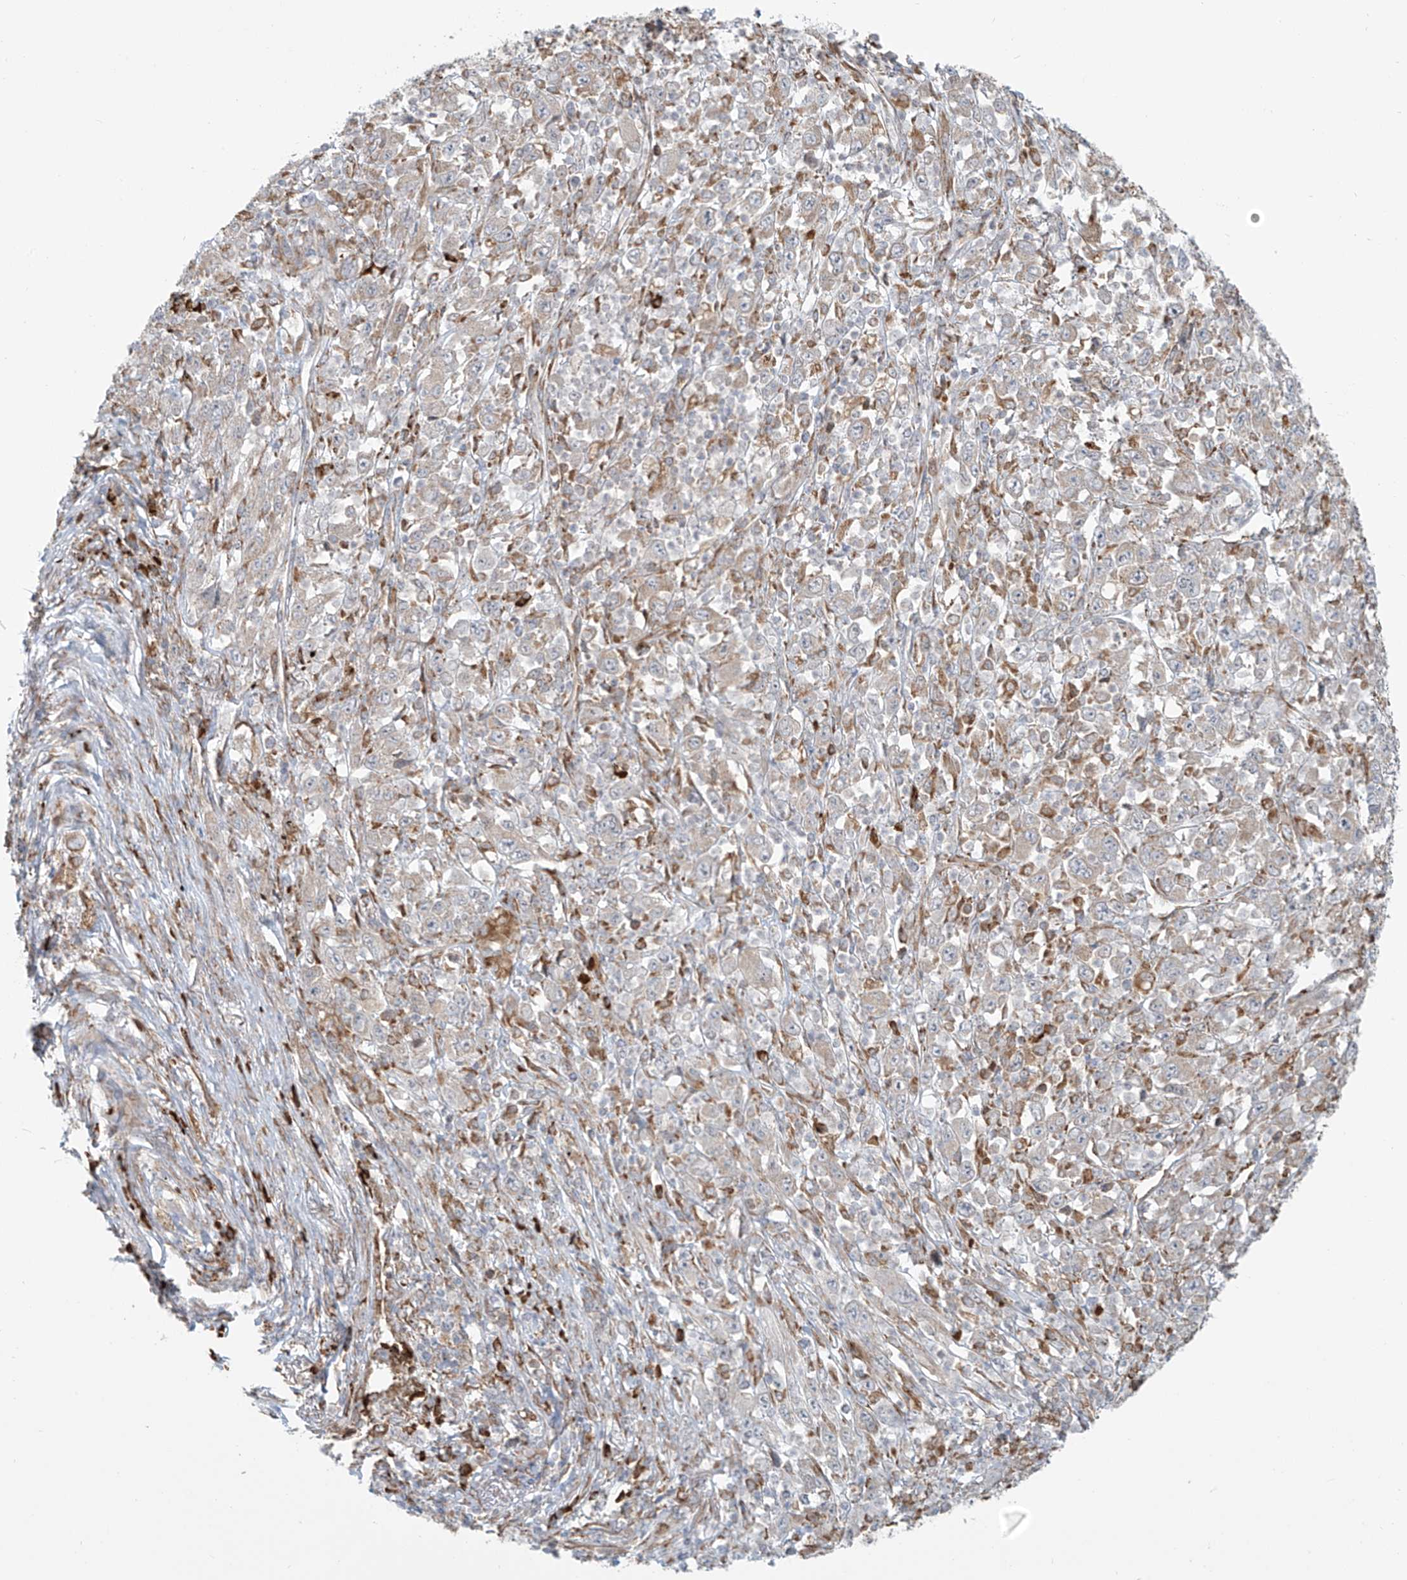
{"staining": {"intensity": "moderate", "quantity": "<25%", "location": "cytoplasmic/membranous"}, "tissue": "melanoma", "cell_type": "Tumor cells", "image_type": "cancer", "snomed": [{"axis": "morphology", "description": "Malignant melanoma, Metastatic site"}, {"axis": "topography", "description": "Skin"}], "caption": "Malignant melanoma (metastatic site) stained with DAB (3,3'-diaminobenzidine) immunohistochemistry (IHC) displays low levels of moderate cytoplasmic/membranous staining in about <25% of tumor cells. Using DAB (3,3'-diaminobenzidine) (brown) and hematoxylin (blue) stains, captured at high magnification using brightfield microscopy.", "gene": "KATNIP", "patient": {"sex": "female", "age": 56}}